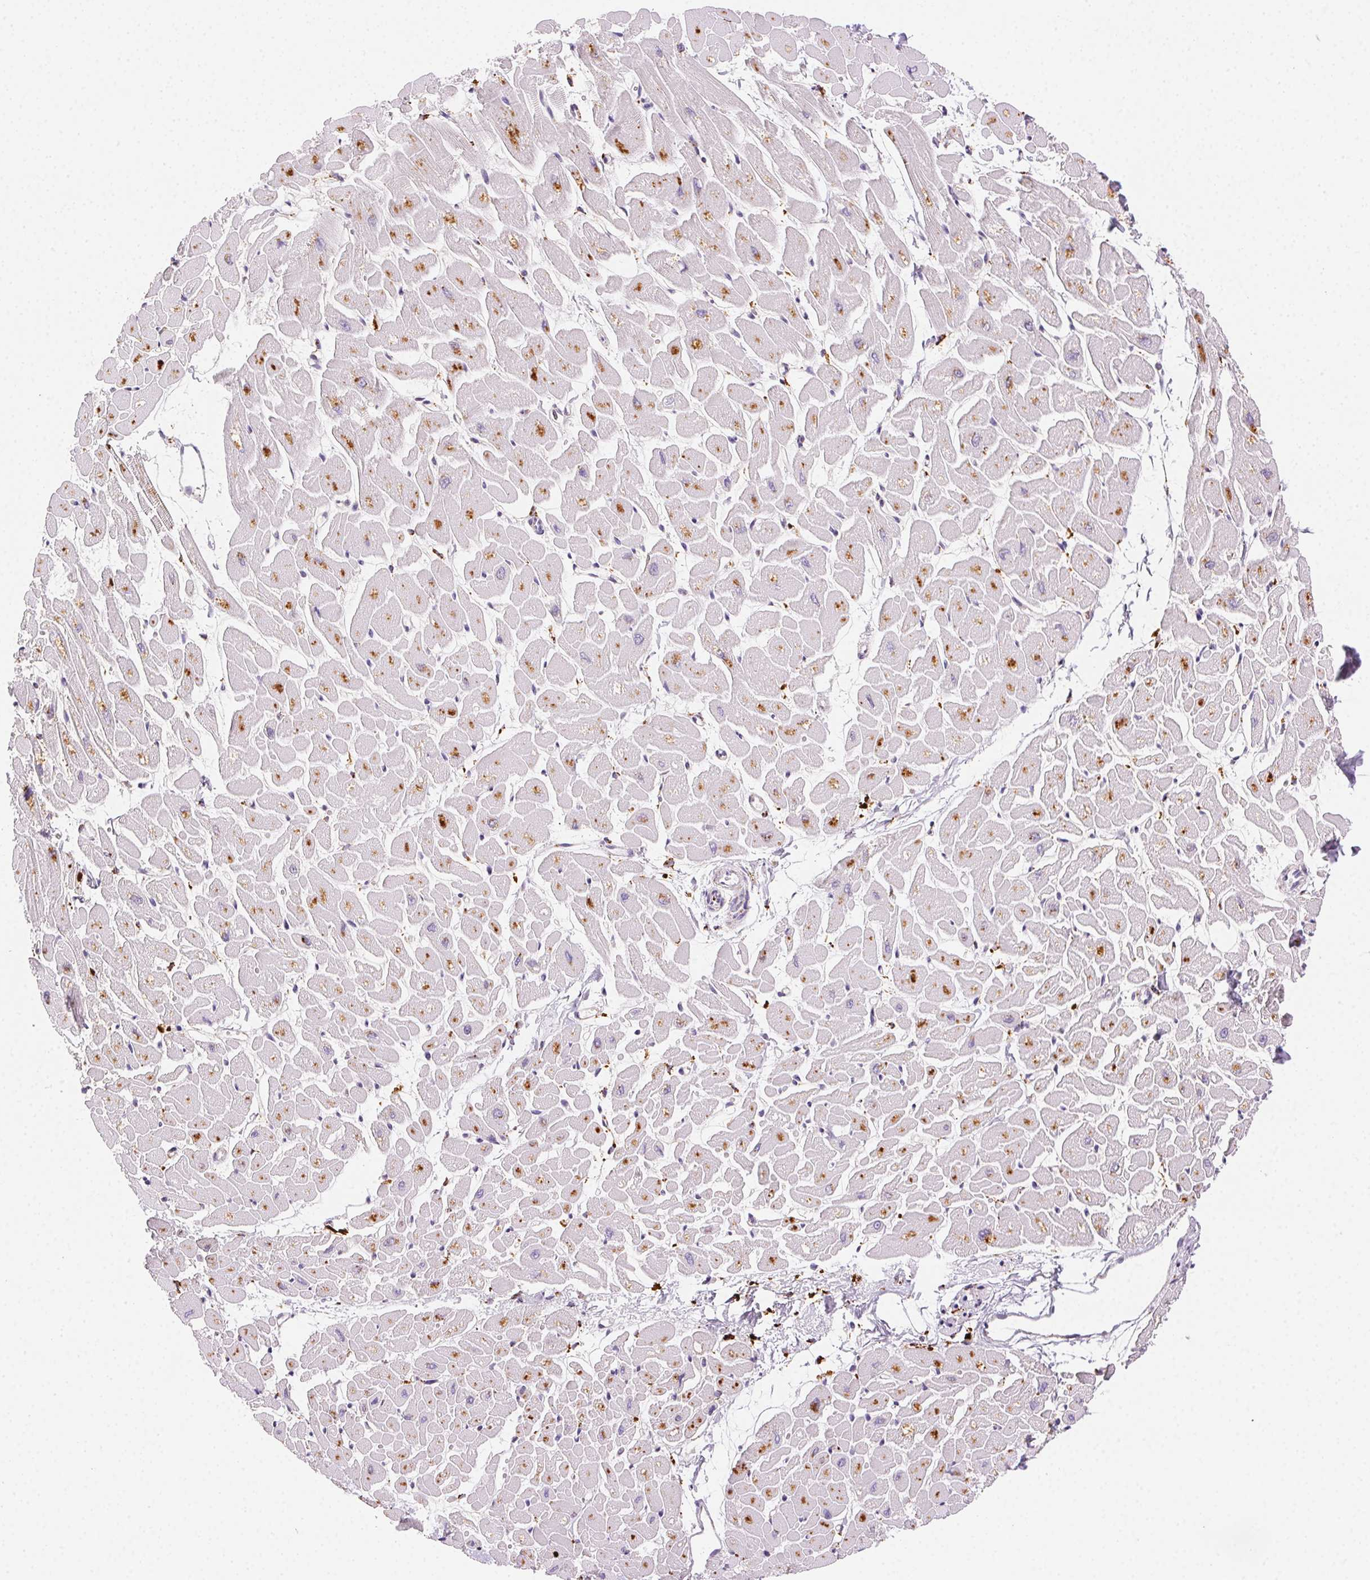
{"staining": {"intensity": "moderate", "quantity": "25%-75%", "location": "cytoplasmic/membranous"}, "tissue": "heart muscle", "cell_type": "Cardiomyocytes", "image_type": "normal", "snomed": [{"axis": "morphology", "description": "Normal tissue, NOS"}, {"axis": "topography", "description": "Heart"}], "caption": "A medium amount of moderate cytoplasmic/membranous staining is appreciated in about 25%-75% of cardiomyocytes in benign heart muscle.", "gene": "SCPEP1", "patient": {"sex": "male", "age": 57}}